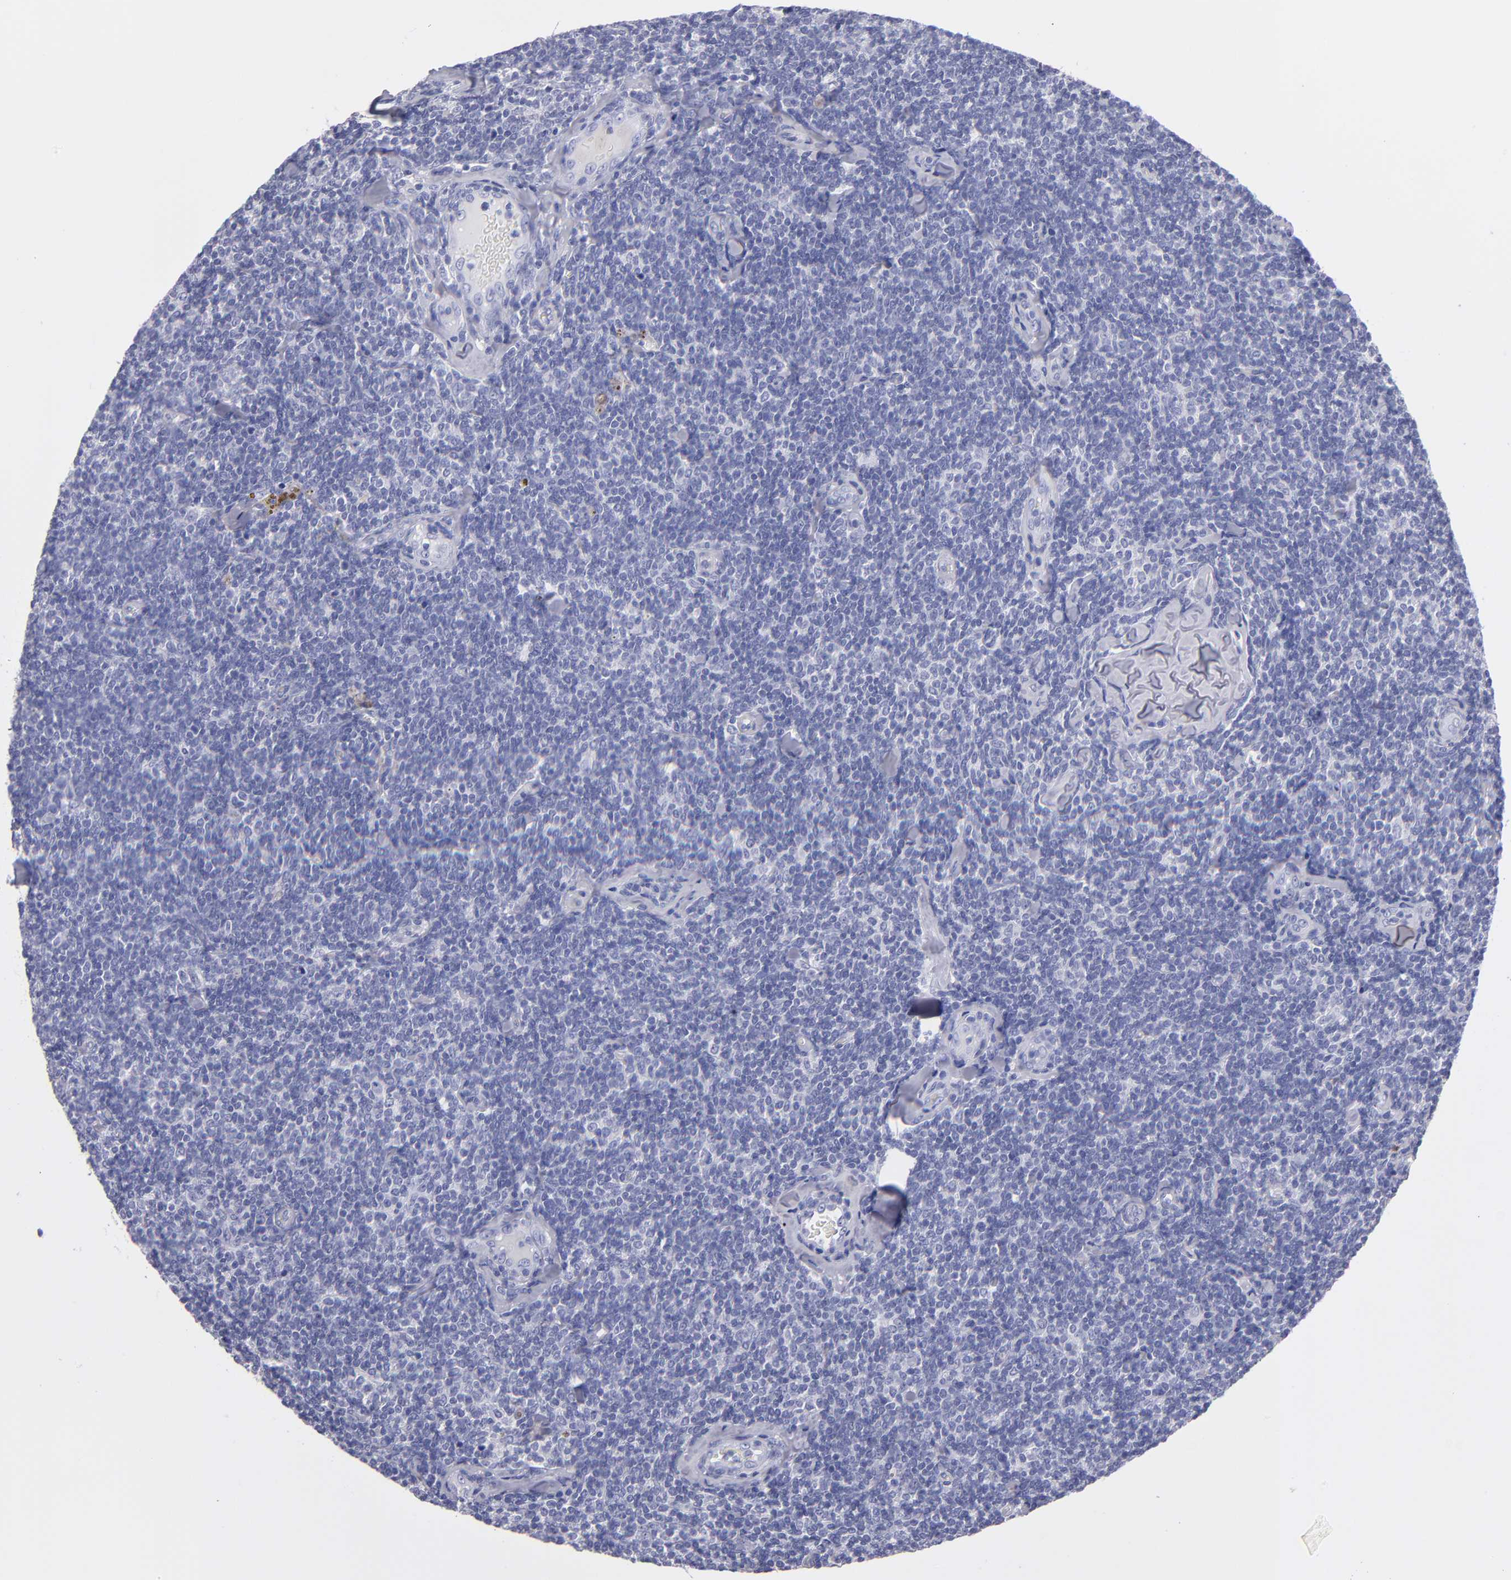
{"staining": {"intensity": "negative", "quantity": "none", "location": "none"}, "tissue": "lymphoma", "cell_type": "Tumor cells", "image_type": "cancer", "snomed": [{"axis": "morphology", "description": "Malignant lymphoma, non-Hodgkin's type, Low grade"}, {"axis": "topography", "description": "Lymph node"}], "caption": "The immunohistochemistry (IHC) photomicrograph has no significant expression in tumor cells of malignant lymphoma, non-Hodgkin's type (low-grade) tissue. (Brightfield microscopy of DAB IHC at high magnification).", "gene": "MB", "patient": {"sex": "female", "age": 56}}